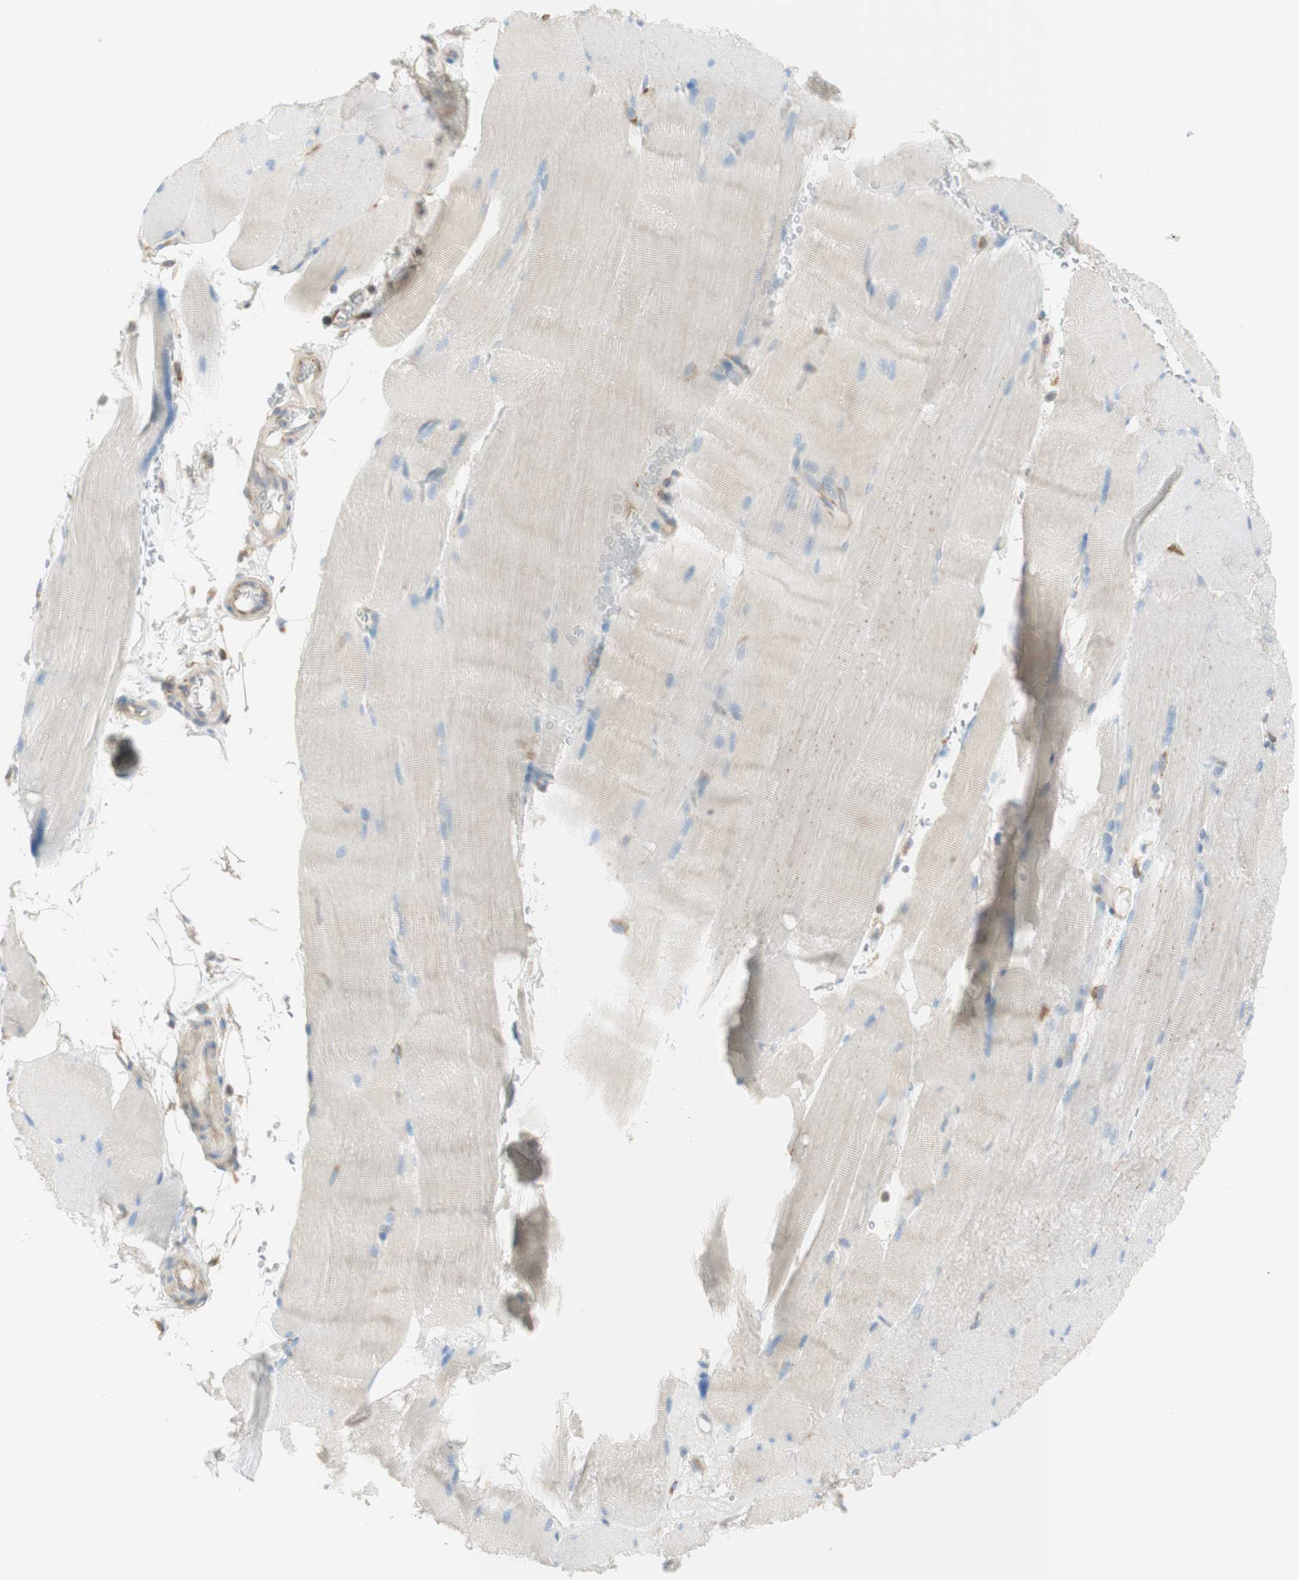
{"staining": {"intensity": "negative", "quantity": "none", "location": "none"}, "tissue": "skeletal muscle", "cell_type": "Myocytes", "image_type": "normal", "snomed": [{"axis": "morphology", "description": "Normal tissue, NOS"}, {"axis": "topography", "description": "Skin"}, {"axis": "topography", "description": "Skeletal muscle"}], "caption": "Micrograph shows no protein positivity in myocytes of benign skeletal muscle.", "gene": "MANF", "patient": {"sex": "male", "age": 83}}